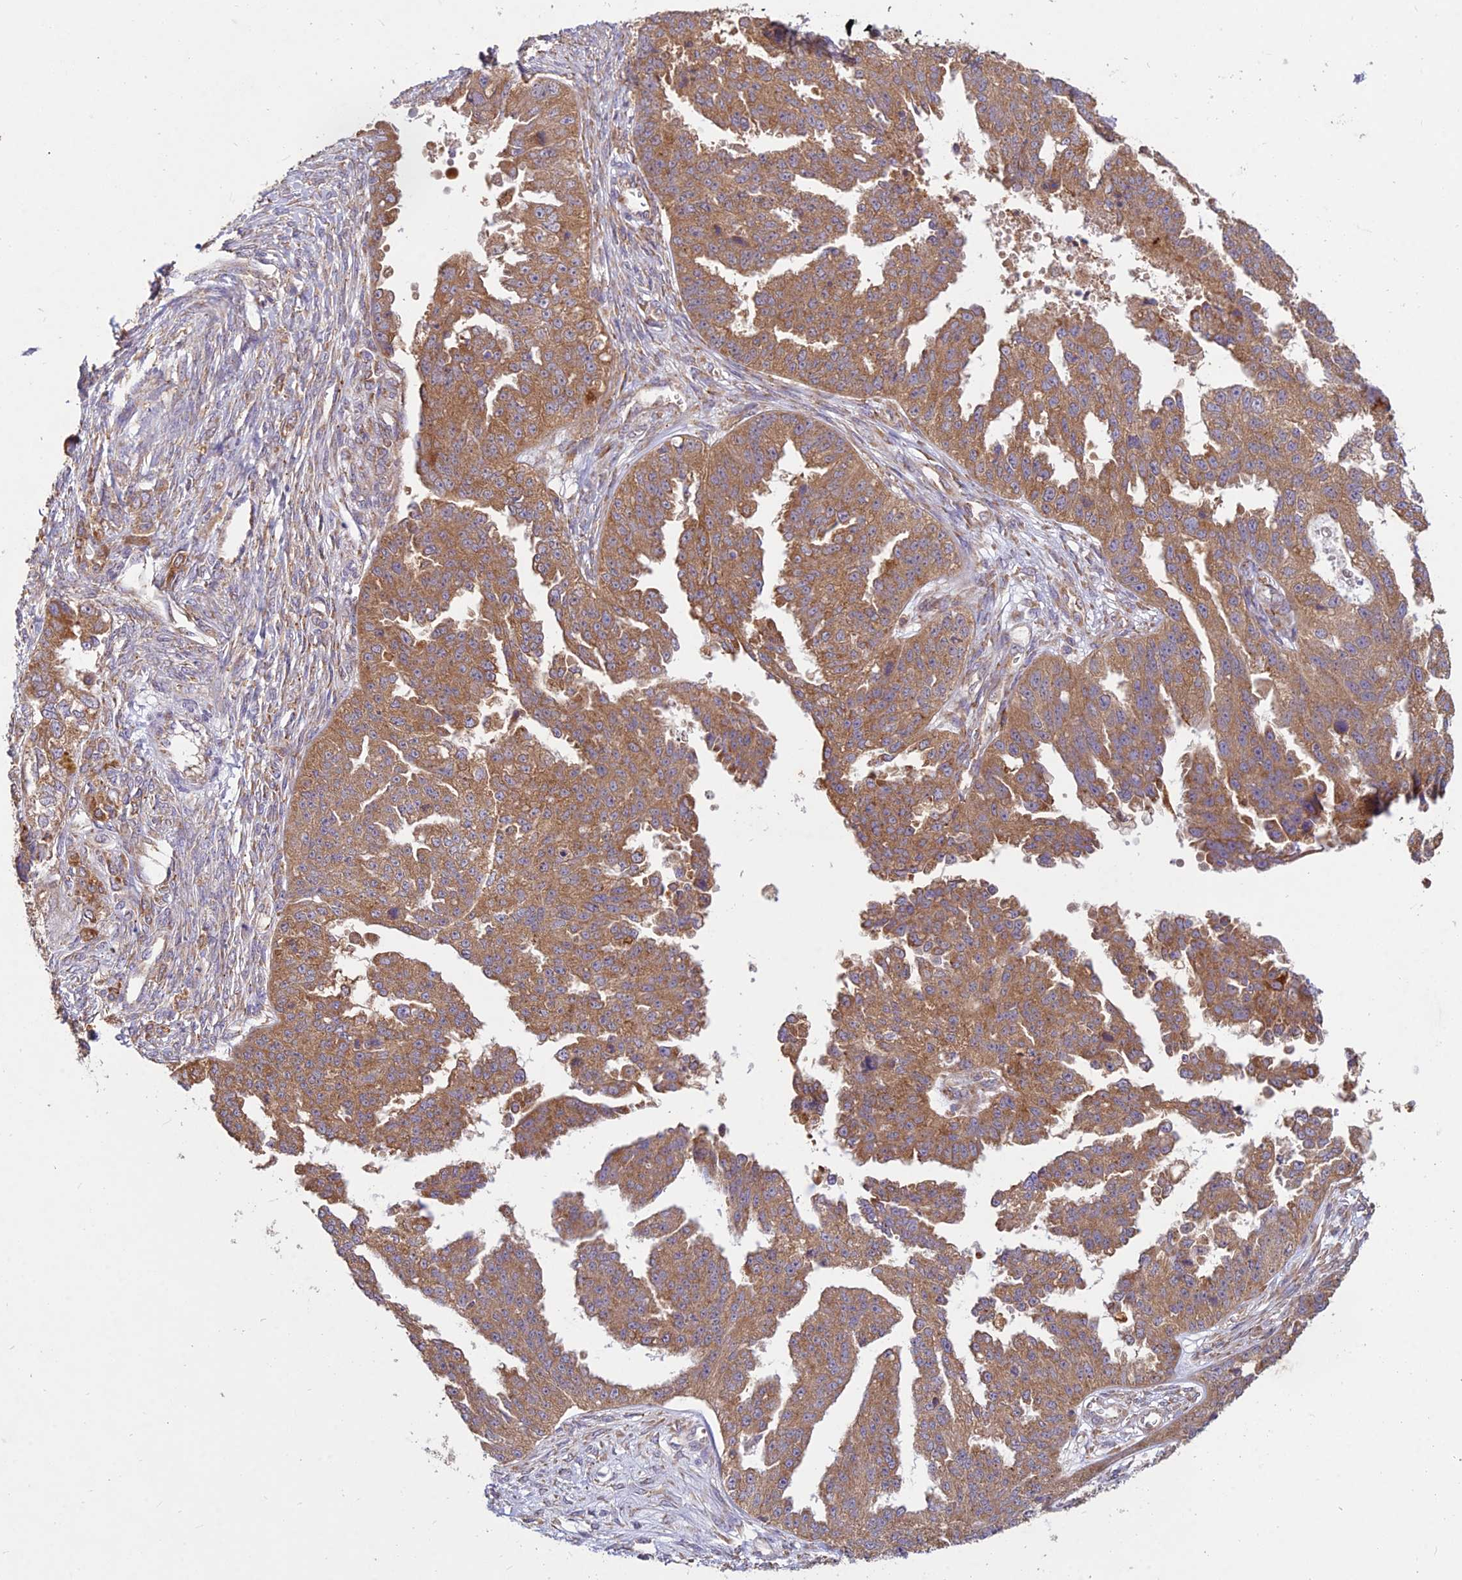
{"staining": {"intensity": "moderate", "quantity": ">75%", "location": "cytoplasmic/membranous"}, "tissue": "ovarian cancer", "cell_type": "Tumor cells", "image_type": "cancer", "snomed": [{"axis": "morphology", "description": "Cystadenocarcinoma, serous, NOS"}, {"axis": "topography", "description": "Ovary"}], "caption": "This is an image of immunohistochemistry staining of ovarian cancer (serous cystadenocarcinoma), which shows moderate positivity in the cytoplasmic/membranous of tumor cells.", "gene": "NXNL2", "patient": {"sex": "female", "age": 58}}